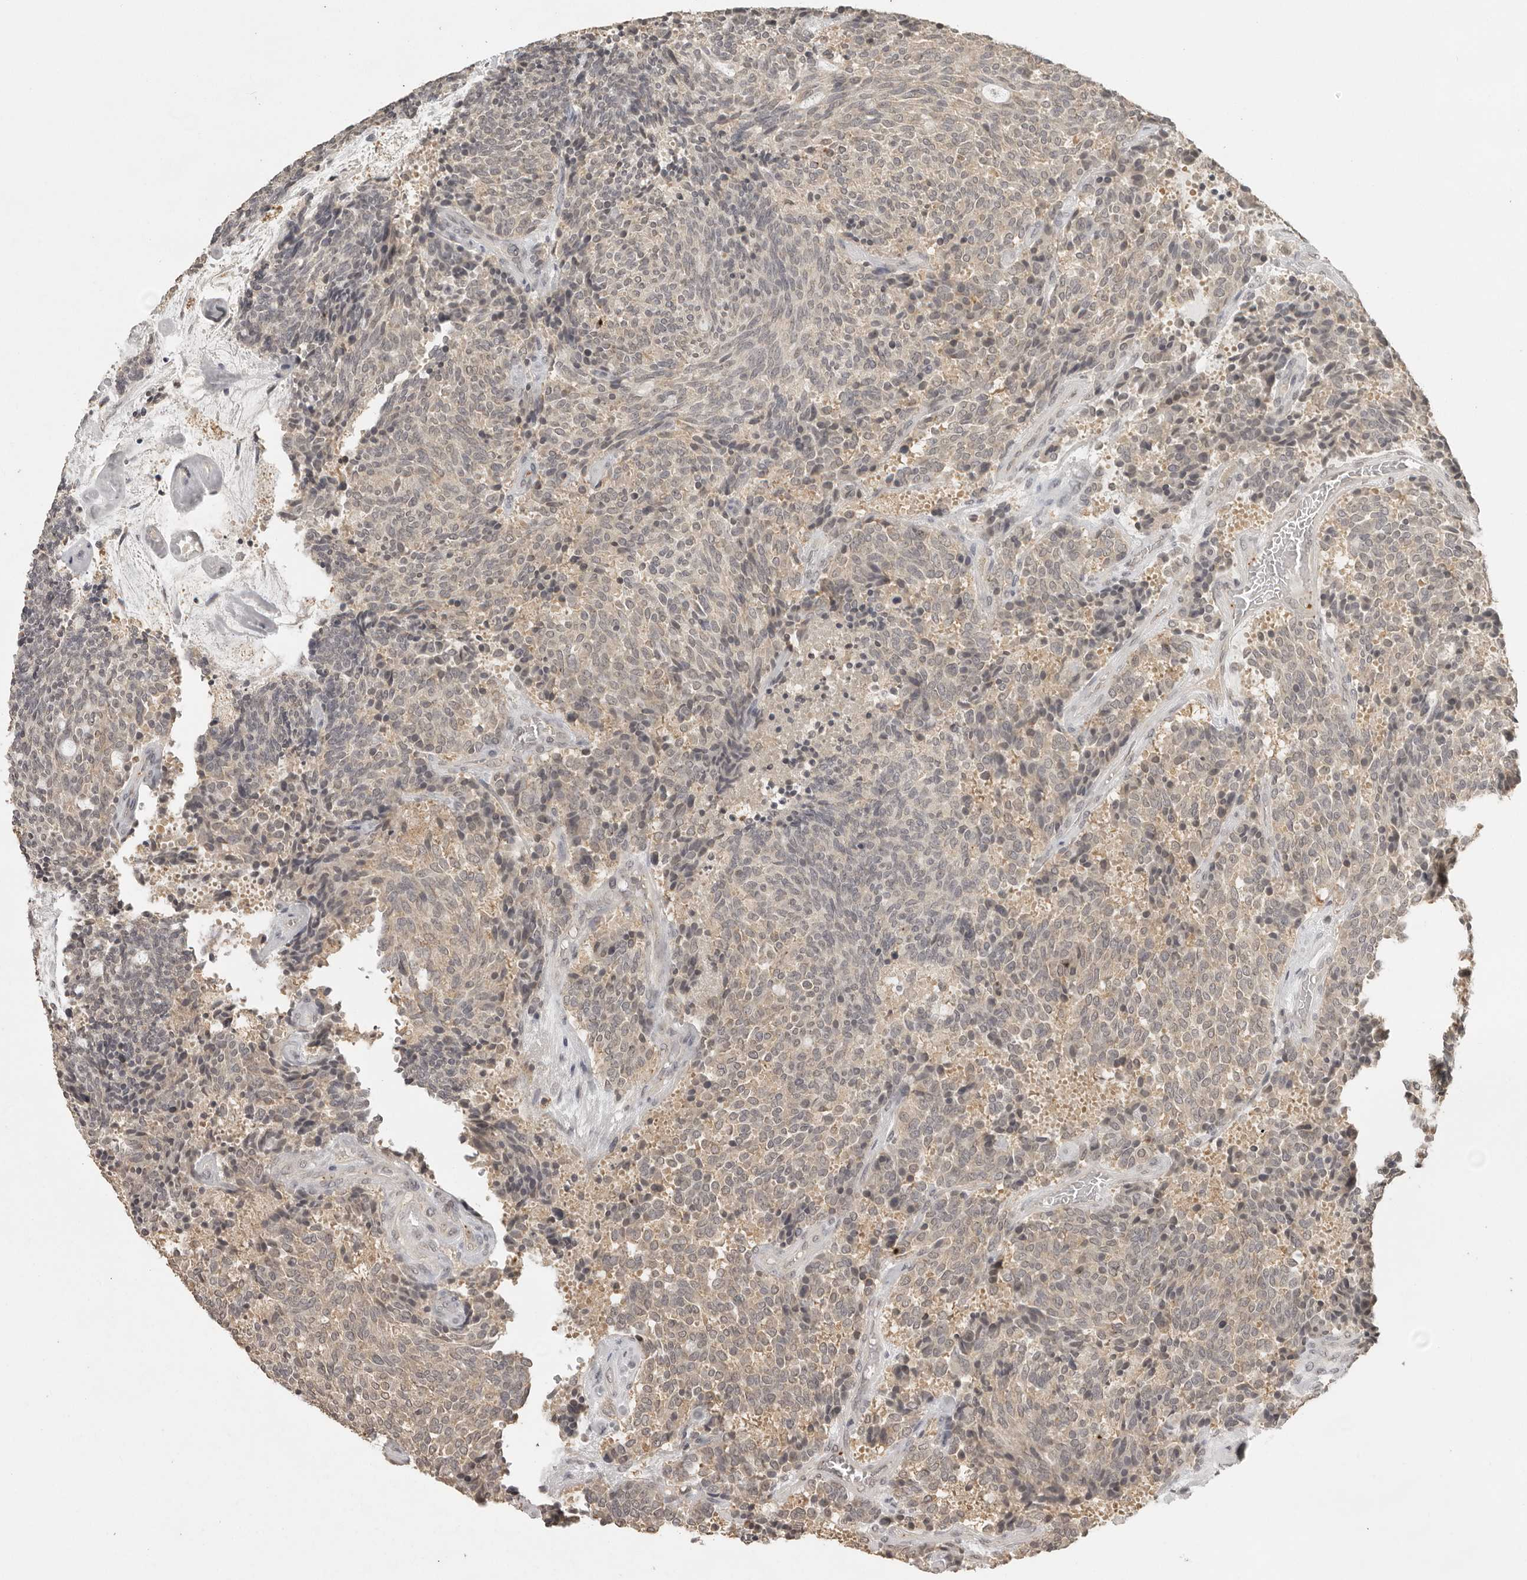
{"staining": {"intensity": "negative", "quantity": "none", "location": "none"}, "tissue": "carcinoid", "cell_type": "Tumor cells", "image_type": "cancer", "snomed": [{"axis": "morphology", "description": "Carcinoid, malignant, NOS"}, {"axis": "topography", "description": "Pancreas"}], "caption": "This is an immunohistochemistry micrograph of human carcinoid (malignant). There is no staining in tumor cells.", "gene": "CTF1", "patient": {"sex": "female", "age": 54}}